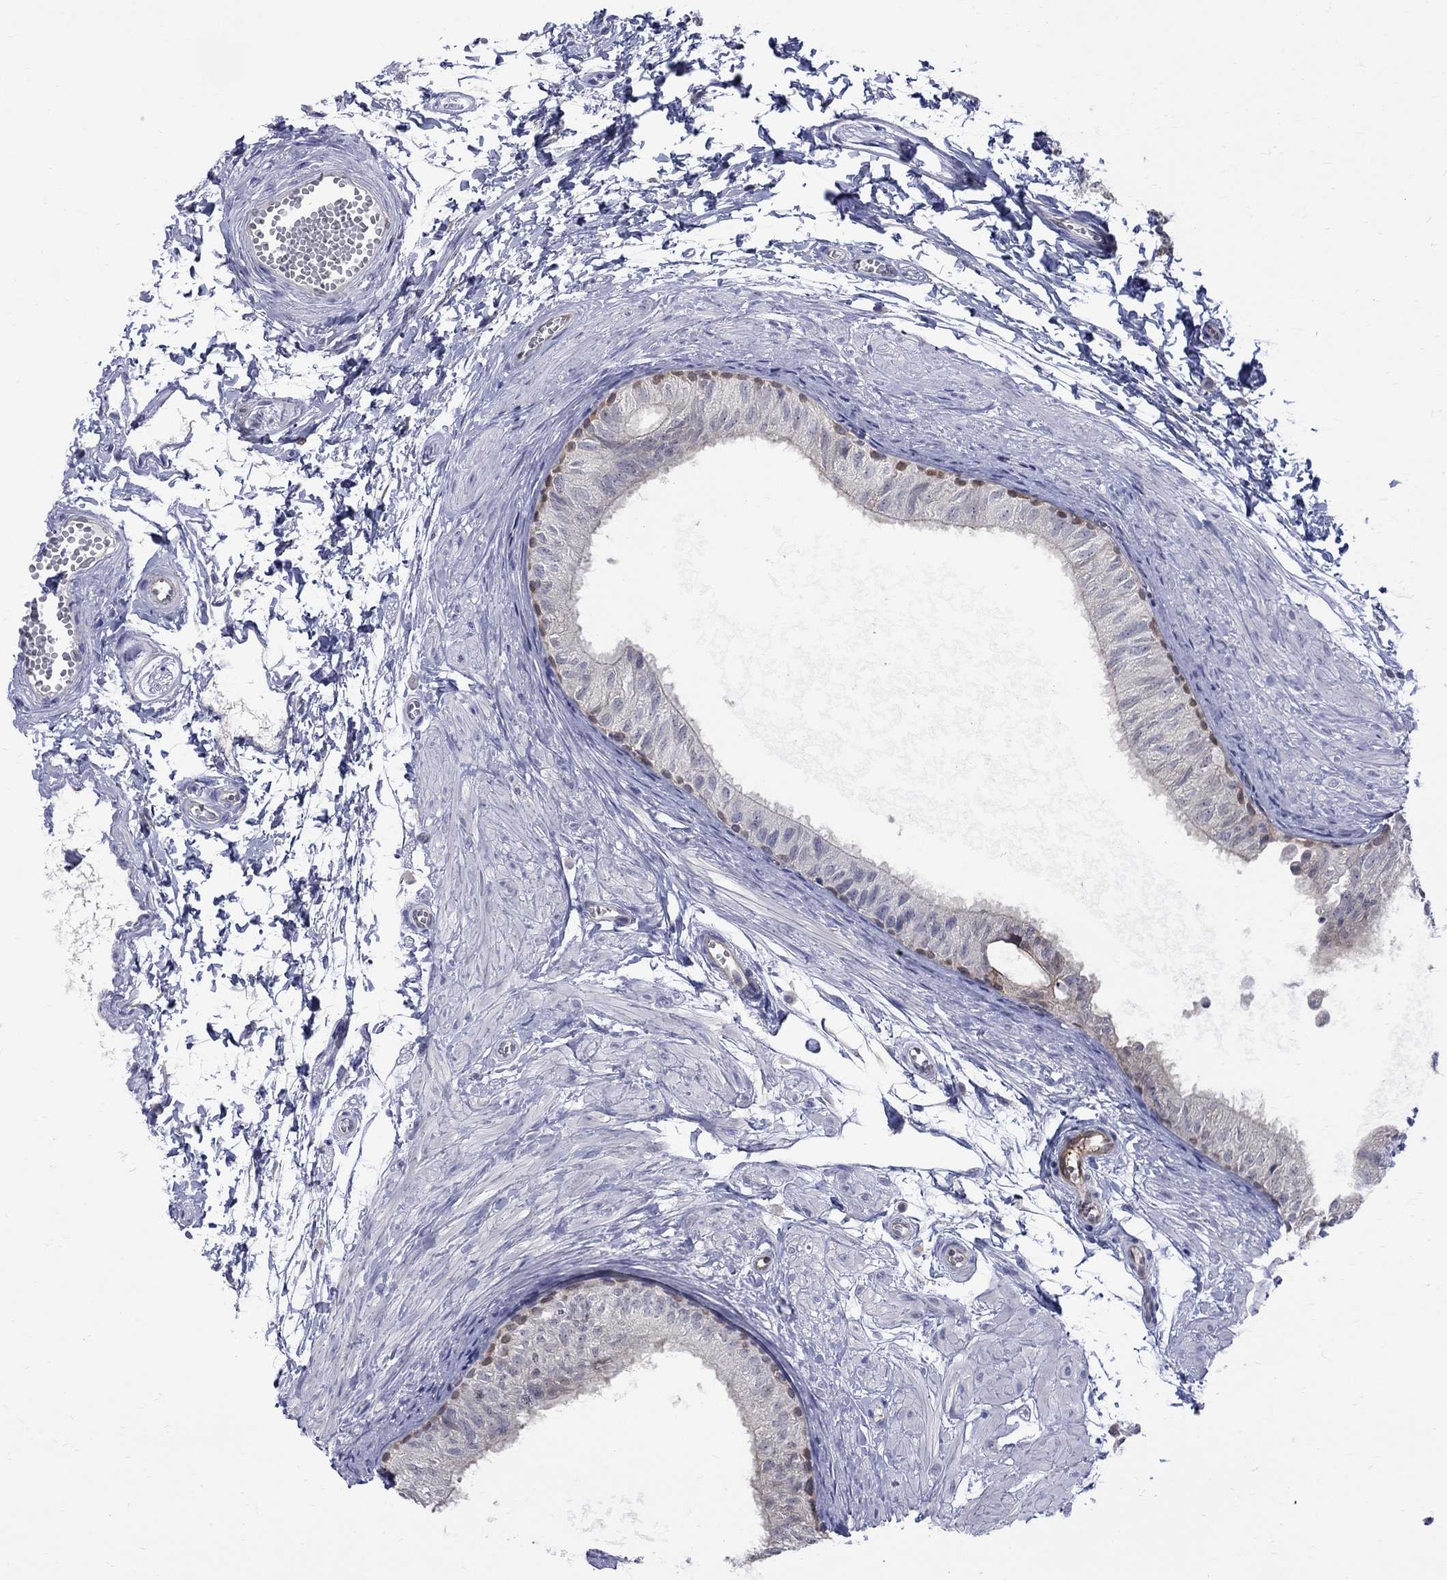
{"staining": {"intensity": "moderate", "quantity": "<25%", "location": "nuclear"}, "tissue": "epididymis", "cell_type": "Glandular cells", "image_type": "normal", "snomed": [{"axis": "morphology", "description": "Normal tissue, NOS"}, {"axis": "topography", "description": "Epididymis"}], "caption": "Epididymis stained with a protein marker demonstrates moderate staining in glandular cells.", "gene": "HKDC1", "patient": {"sex": "male", "age": 22}}